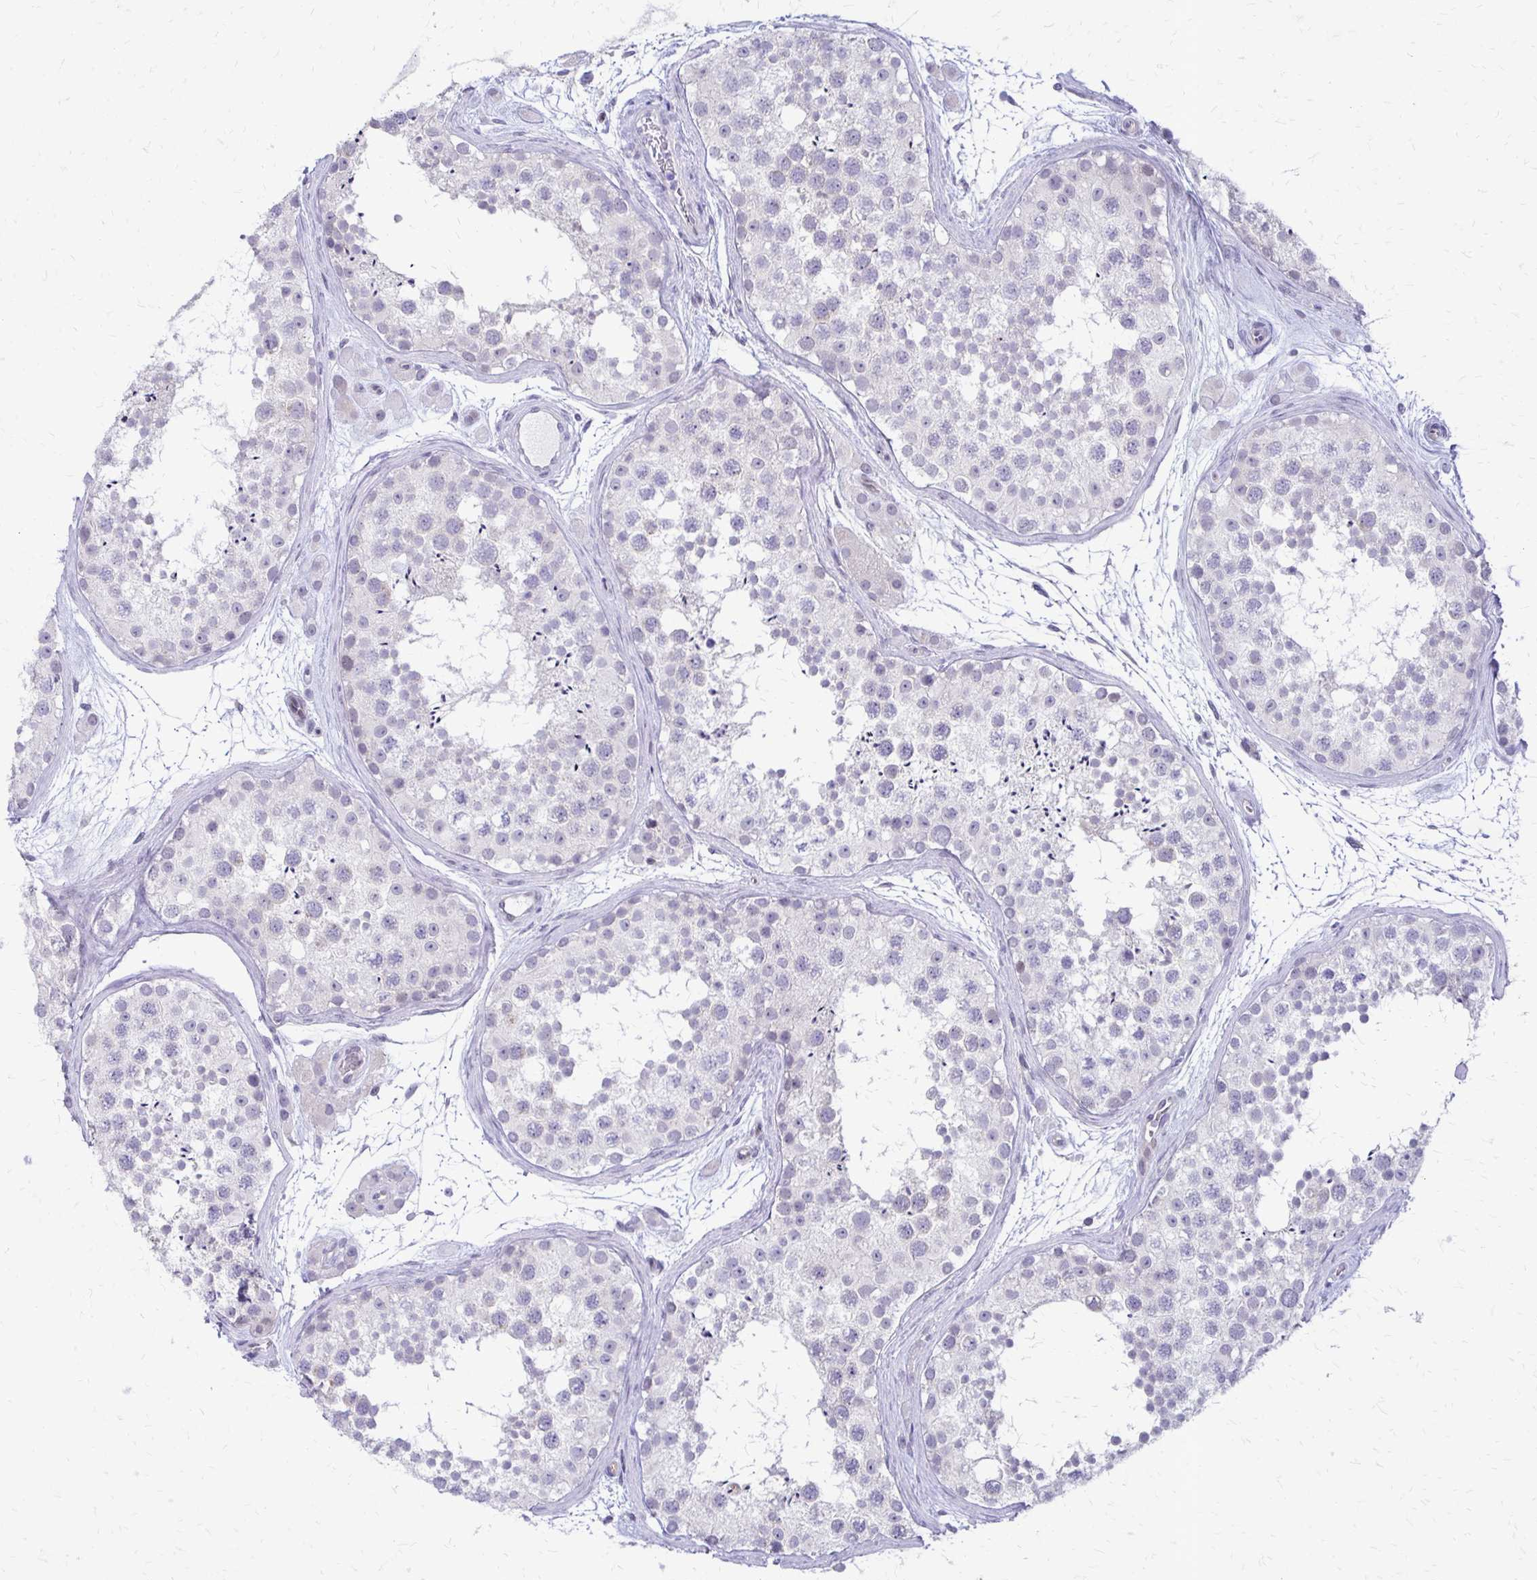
{"staining": {"intensity": "negative", "quantity": "none", "location": "none"}, "tissue": "testis", "cell_type": "Cells in seminiferous ducts", "image_type": "normal", "snomed": [{"axis": "morphology", "description": "Normal tissue, NOS"}, {"axis": "topography", "description": "Testis"}], "caption": "Immunohistochemical staining of benign human testis exhibits no significant expression in cells in seminiferous ducts. Brightfield microscopy of immunohistochemistry (IHC) stained with DAB (brown) and hematoxylin (blue), captured at high magnification.", "gene": "EPYC", "patient": {"sex": "male", "age": 41}}